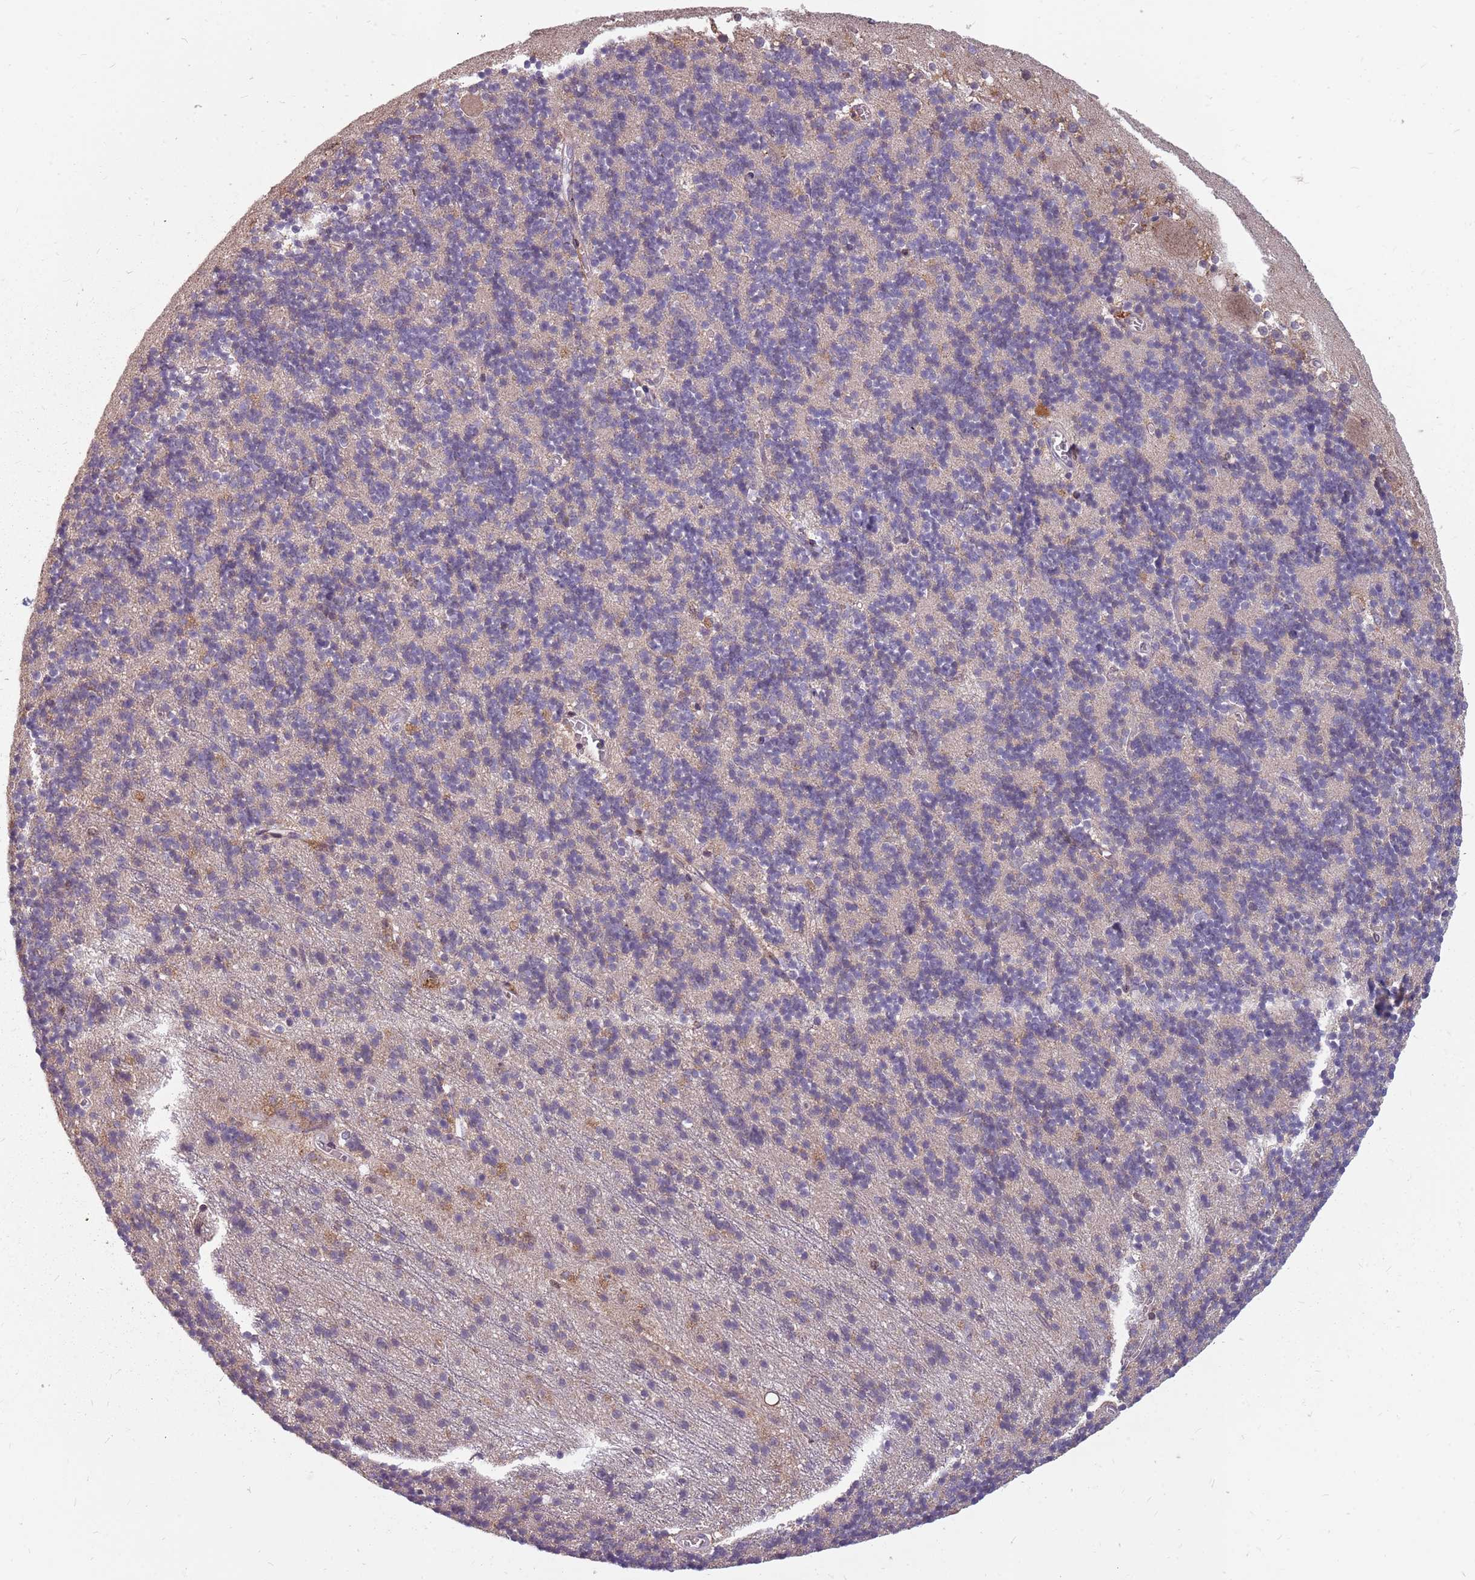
{"staining": {"intensity": "negative", "quantity": "none", "location": "none"}, "tissue": "cerebellum", "cell_type": "Cells in granular layer", "image_type": "normal", "snomed": [{"axis": "morphology", "description": "Normal tissue, NOS"}, {"axis": "topography", "description": "Cerebellum"}], "caption": "Human cerebellum stained for a protein using immunohistochemistry exhibits no positivity in cells in granular layer.", "gene": "NME4", "patient": {"sex": "male", "age": 54}}